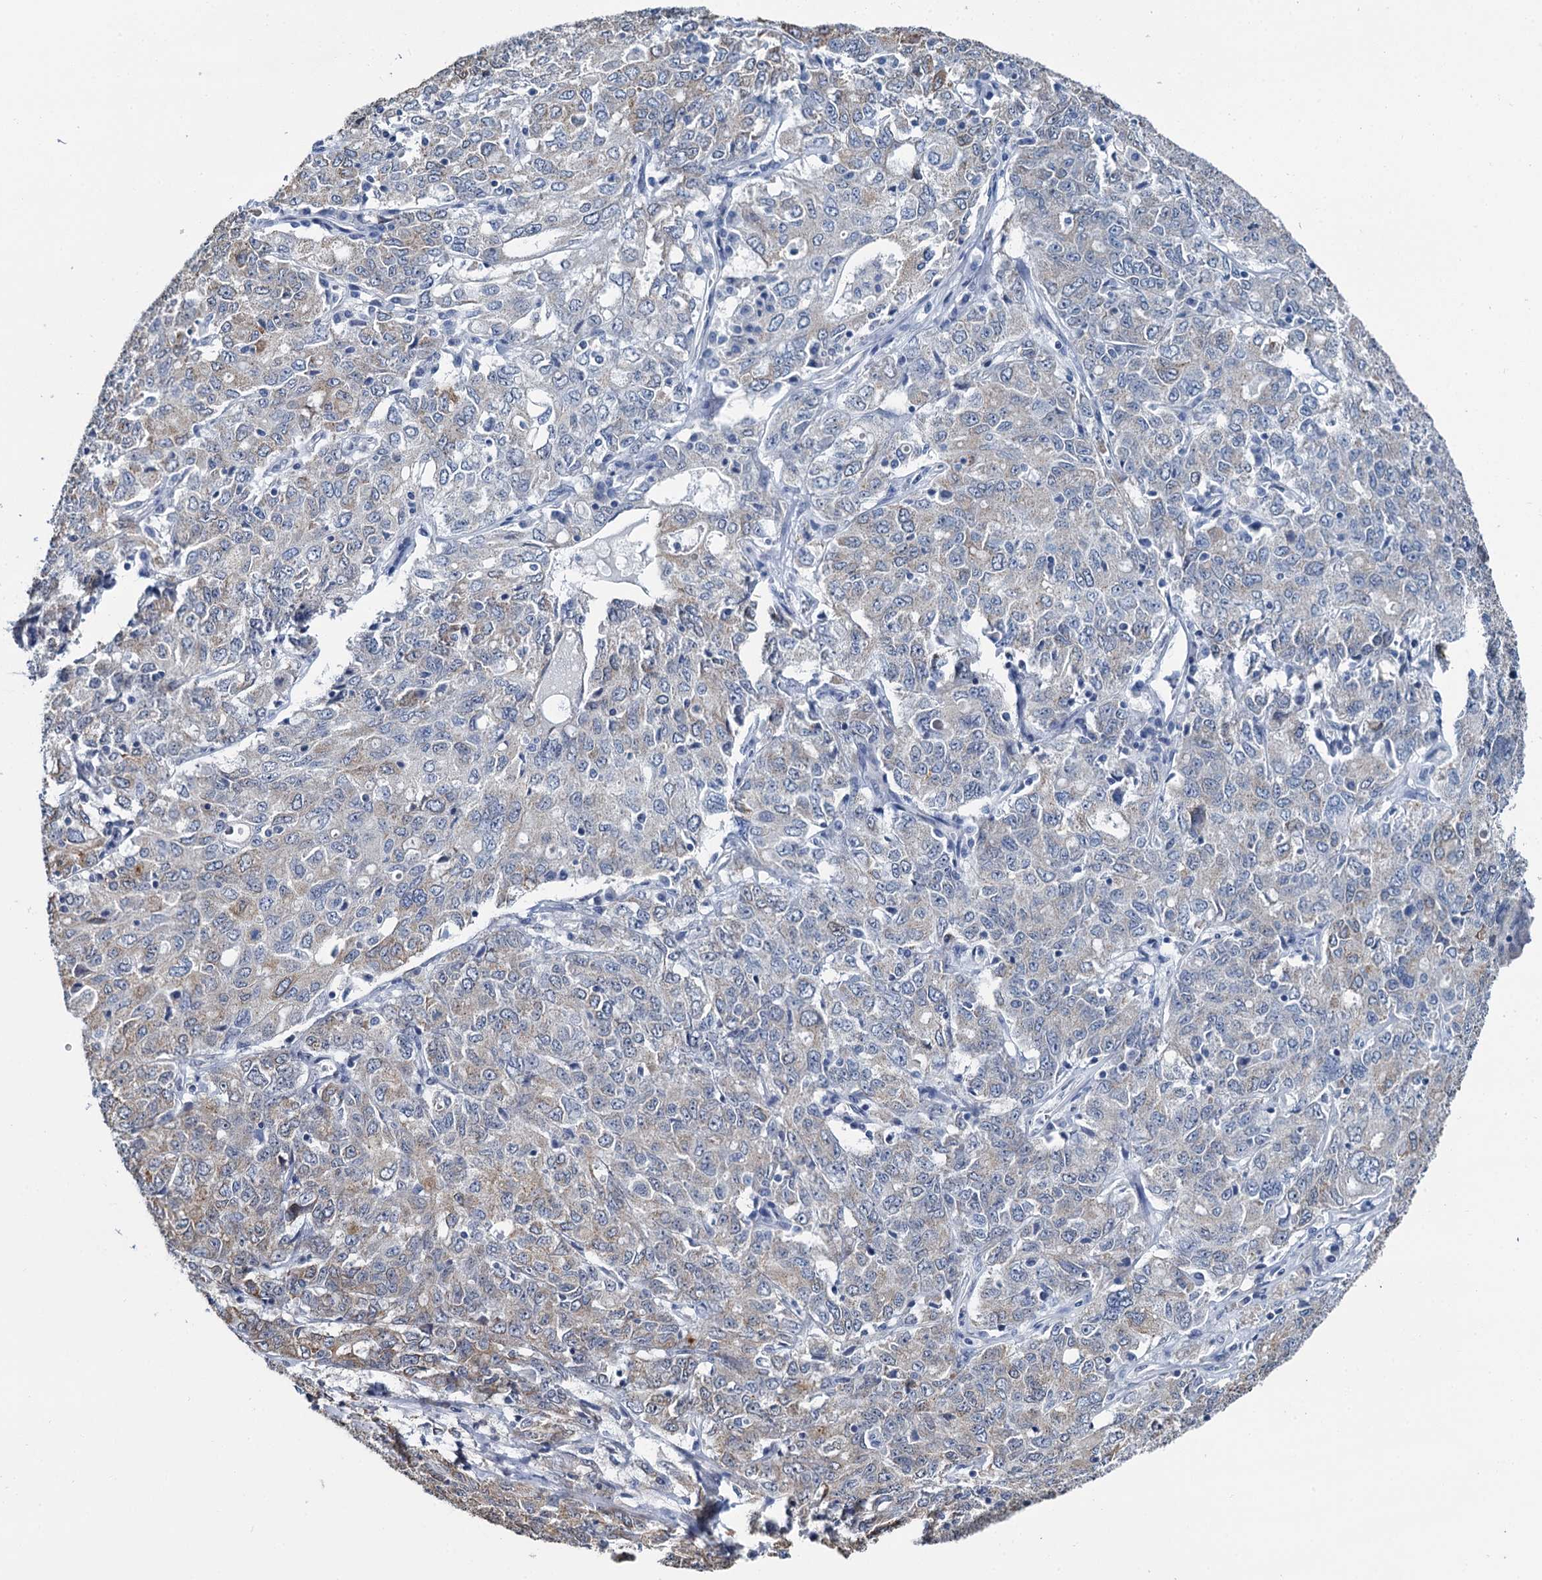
{"staining": {"intensity": "weak", "quantity": "<25%", "location": "cytoplasmic/membranous"}, "tissue": "ovarian cancer", "cell_type": "Tumor cells", "image_type": "cancer", "snomed": [{"axis": "morphology", "description": "Carcinoma, endometroid"}, {"axis": "topography", "description": "Ovary"}], "caption": "This is an immunohistochemistry (IHC) micrograph of human ovarian cancer (endometroid carcinoma). There is no positivity in tumor cells.", "gene": "MIOX", "patient": {"sex": "female", "age": 62}}